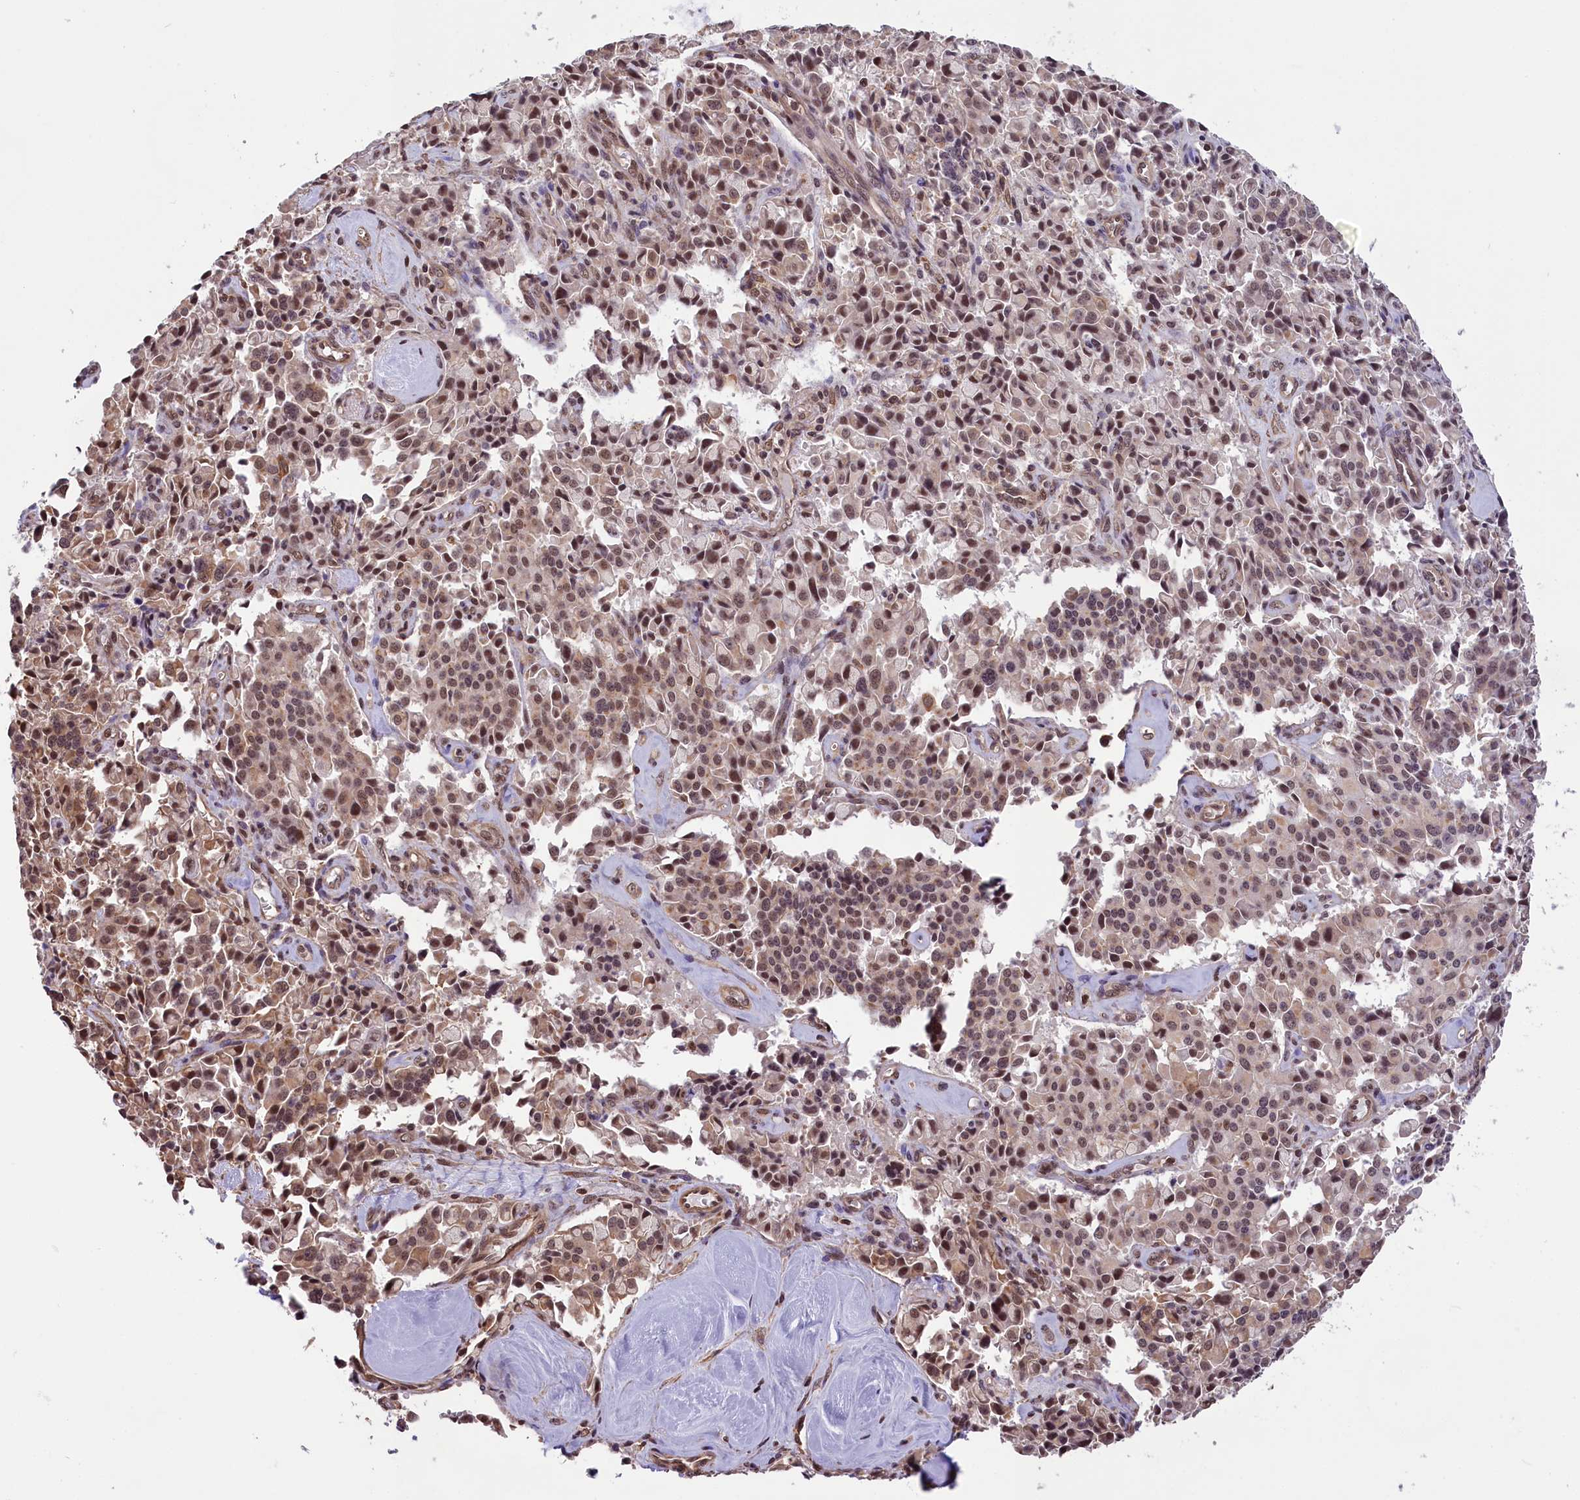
{"staining": {"intensity": "moderate", "quantity": ">75%", "location": "nuclear"}, "tissue": "pancreatic cancer", "cell_type": "Tumor cells", "image_type": "cancer", "snomed": [{"axis": "morphology", "description": "Adenocarcinoma, NOS"}, {"axis": "topography", "description": "Pancreas"}], "caption": "An immunohistochemistry (IHC) histopathology image of neoplastic tissue is shown. Protein staining in brown labels moderate nuclear positivity in pancreatic adenocarcinoma within tumor cells. The staining was performed using DAB (3,3'-diaminobenzidine), with brown indicating positive protein expression. Nuclei are stained blue with hematoxylin.", "gene": "ZC3H4", "patient": {"sex": "male", "age": 65}}